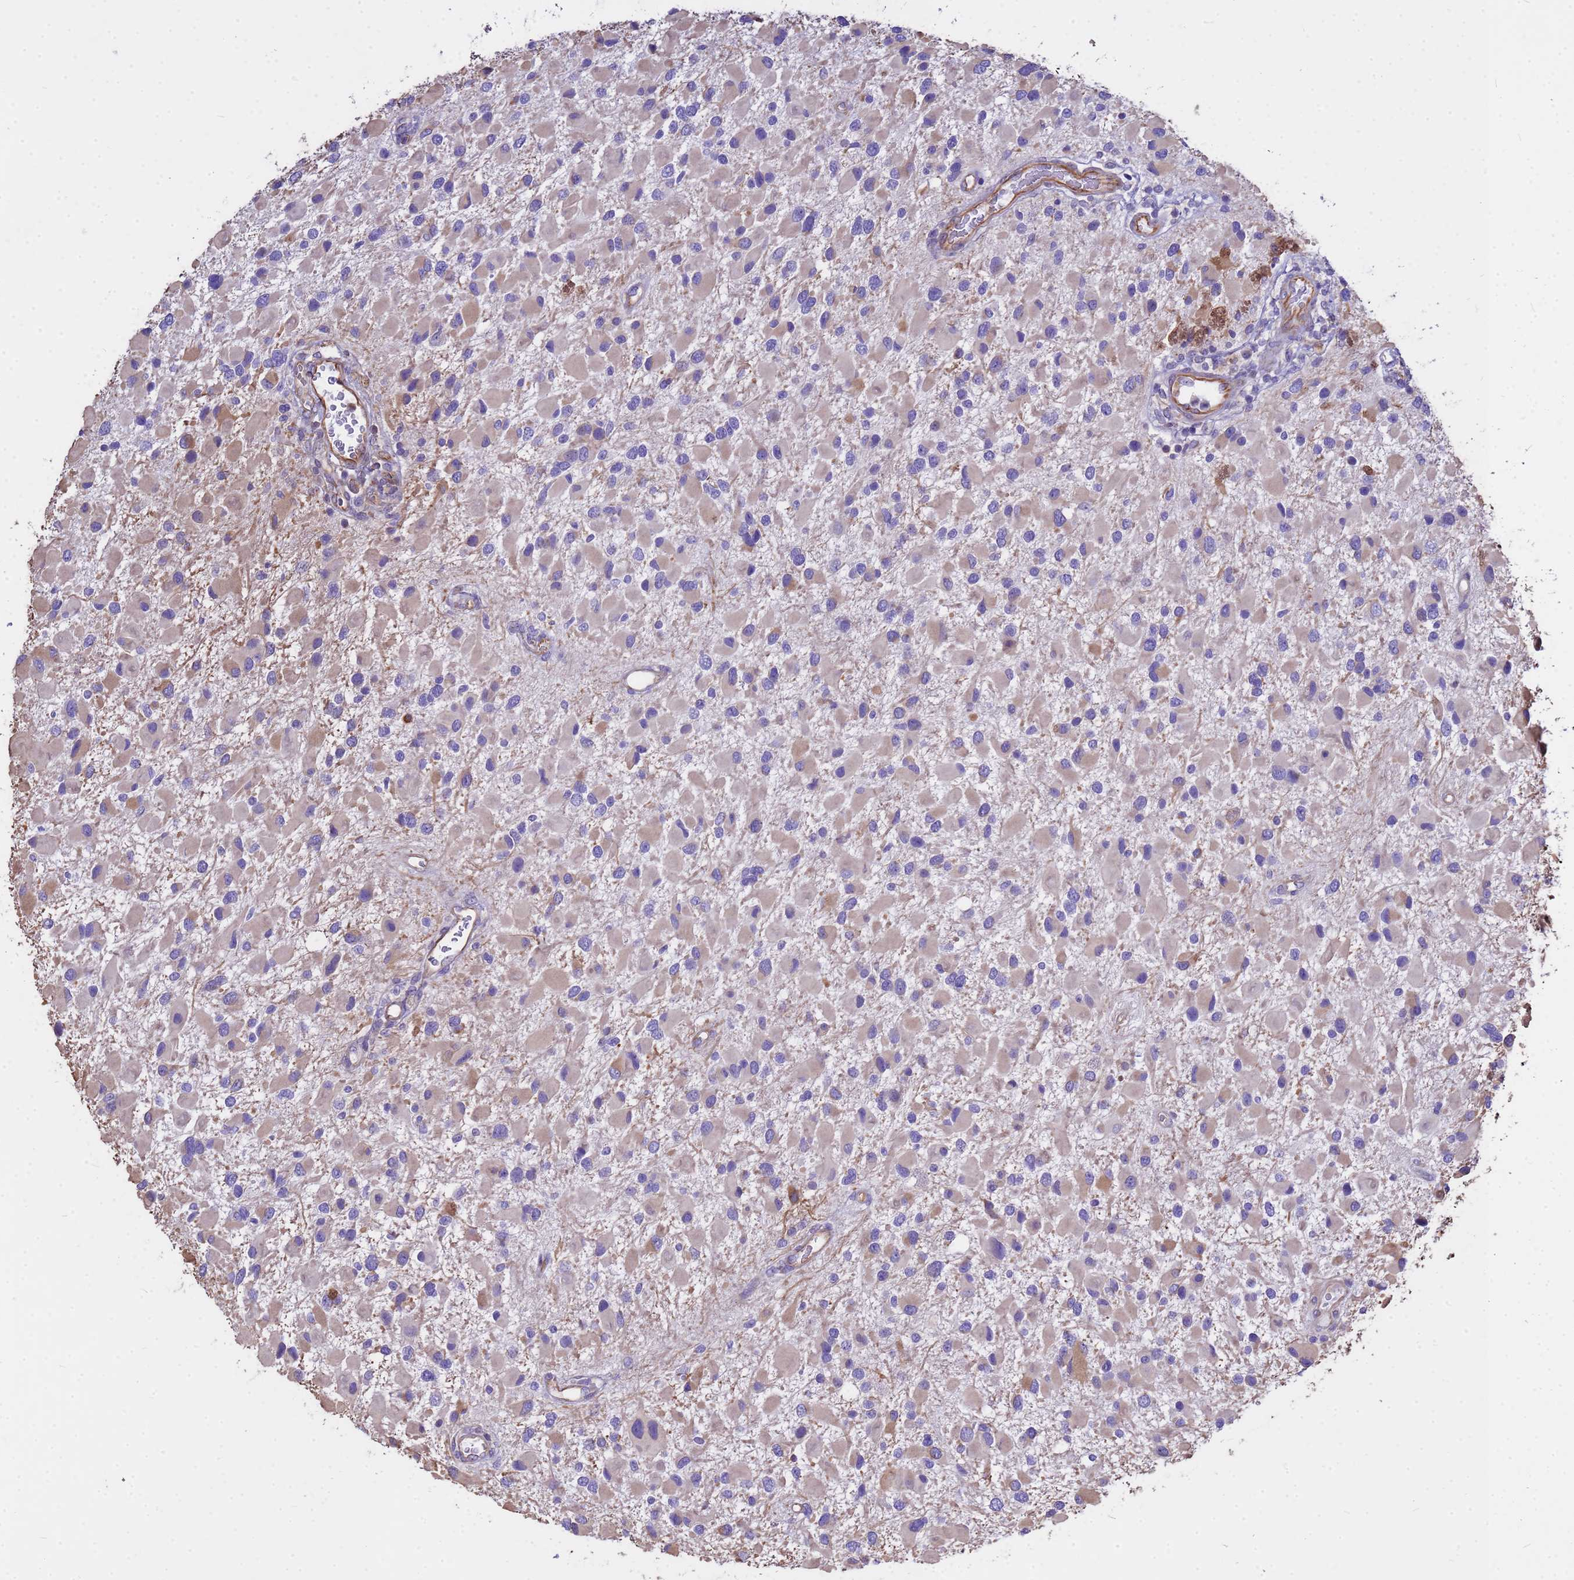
{"staining": {"intensity": "weak", "quantity": "25%-75%", "location": "cytoplasmic/membranous"}, "tissue": "glioma", "cell_type": "Tumor cells", "image_type": "cancer", "snomed": [{"axis": "morphology", "description": "Glioma, malignant, High grade"}, {"axis": "topography", "description": "Brain"}], "caption": "This photomicrograph displays immunohistochemistry (IHC) staining of human glioma, with low weak cytoplasmic/membranous expression in about 25%-75% of tumor cells.", "gene": "TCEAL3", "patient": {"sex": "male", "age": 53}}